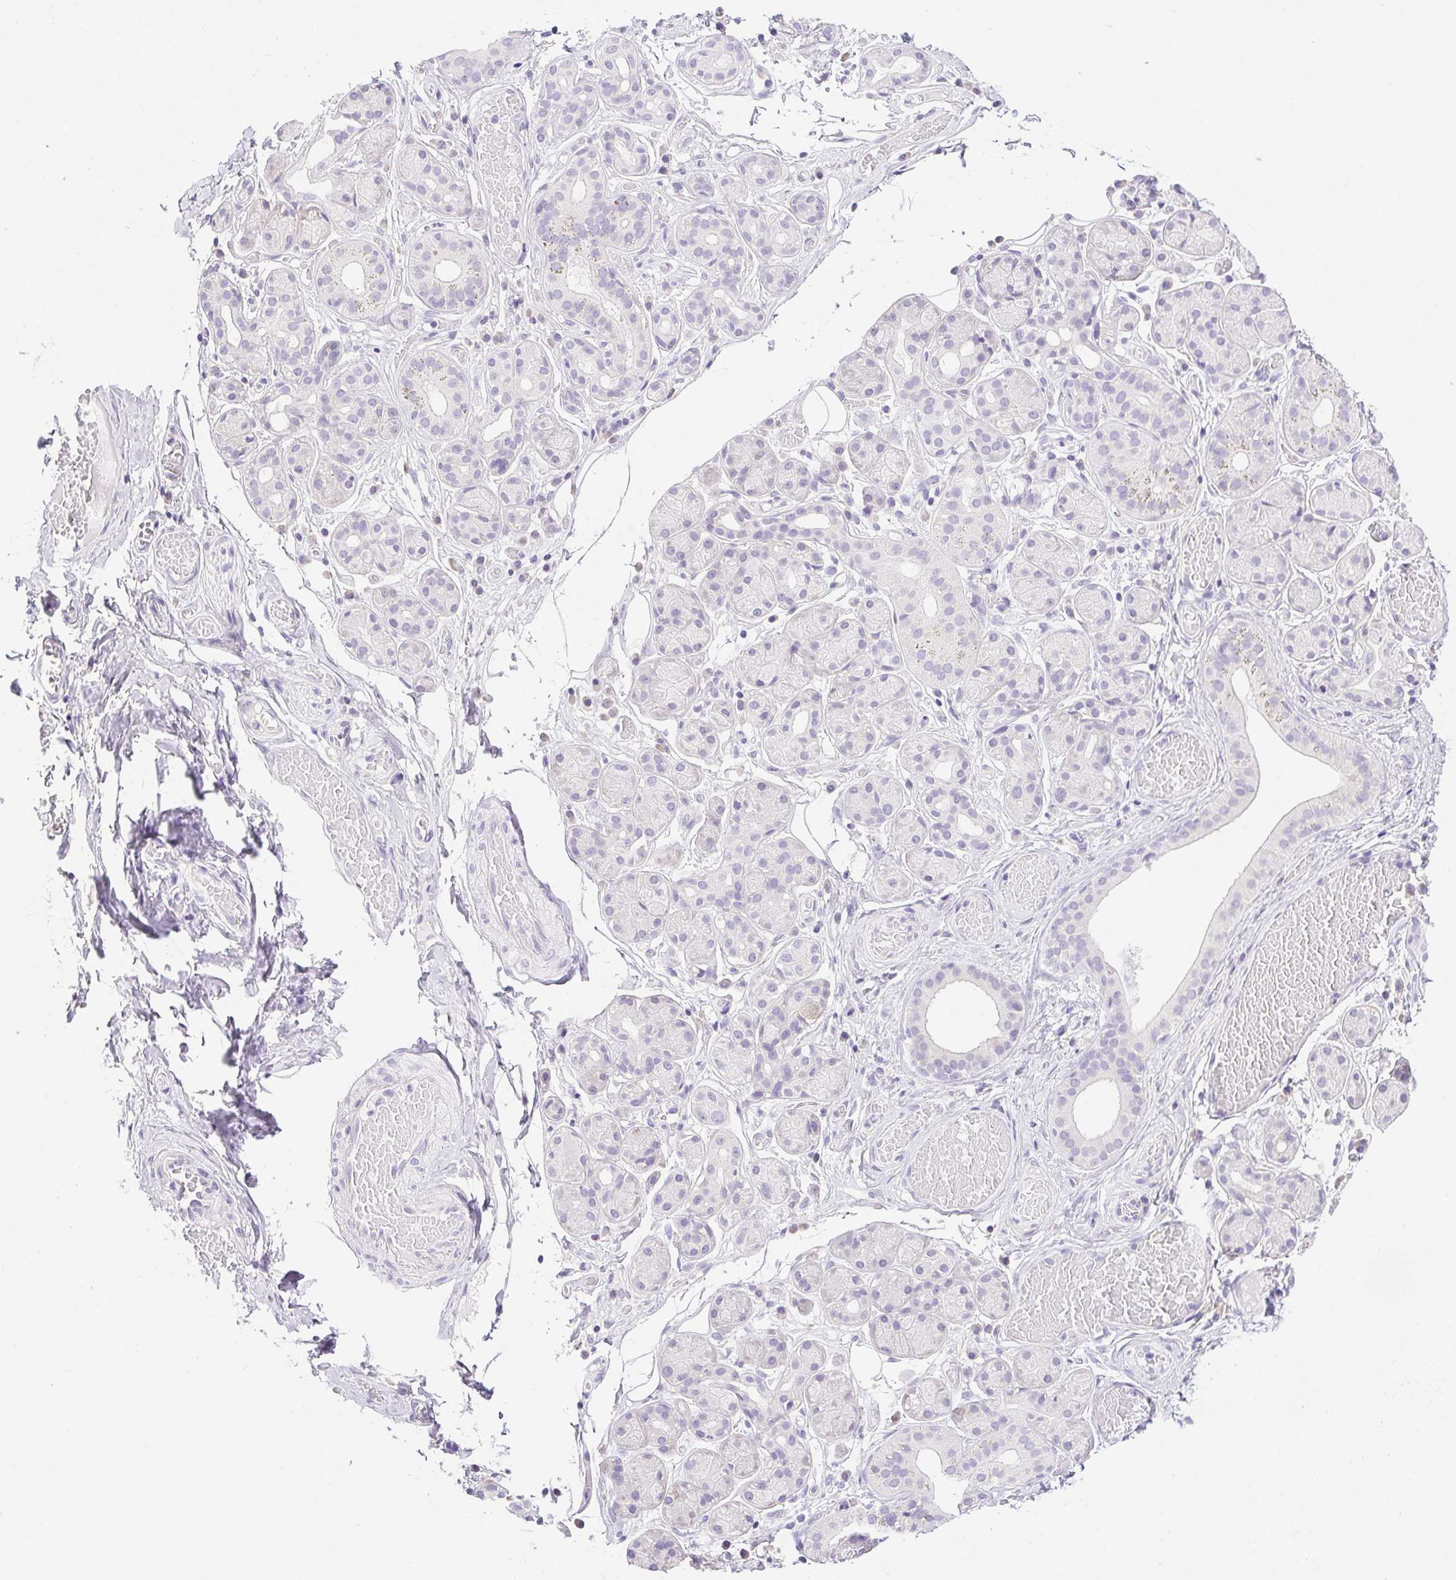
{"staining": {"intensity": "negative", "quantity": "none", "location": "none"}, "tissue": "salivary gland", "cell_type": "Glandular cells", "image_type": "normal", "snomed": [{"axis": "morphology", "description": "Normal tissue, NOS"}, {"axis": "topography", "description": "Salivary gland"}, {"axis": "topography", "description": "Peripheral nerve tissue"}], "caption": "This is an immunohistochemistry (IHC) photomicrograph of benign human salivary gland. There is no positivity in glandular cells.", "gene": "PAPPA2", "patient": {"sex": "male", "age": 71}}